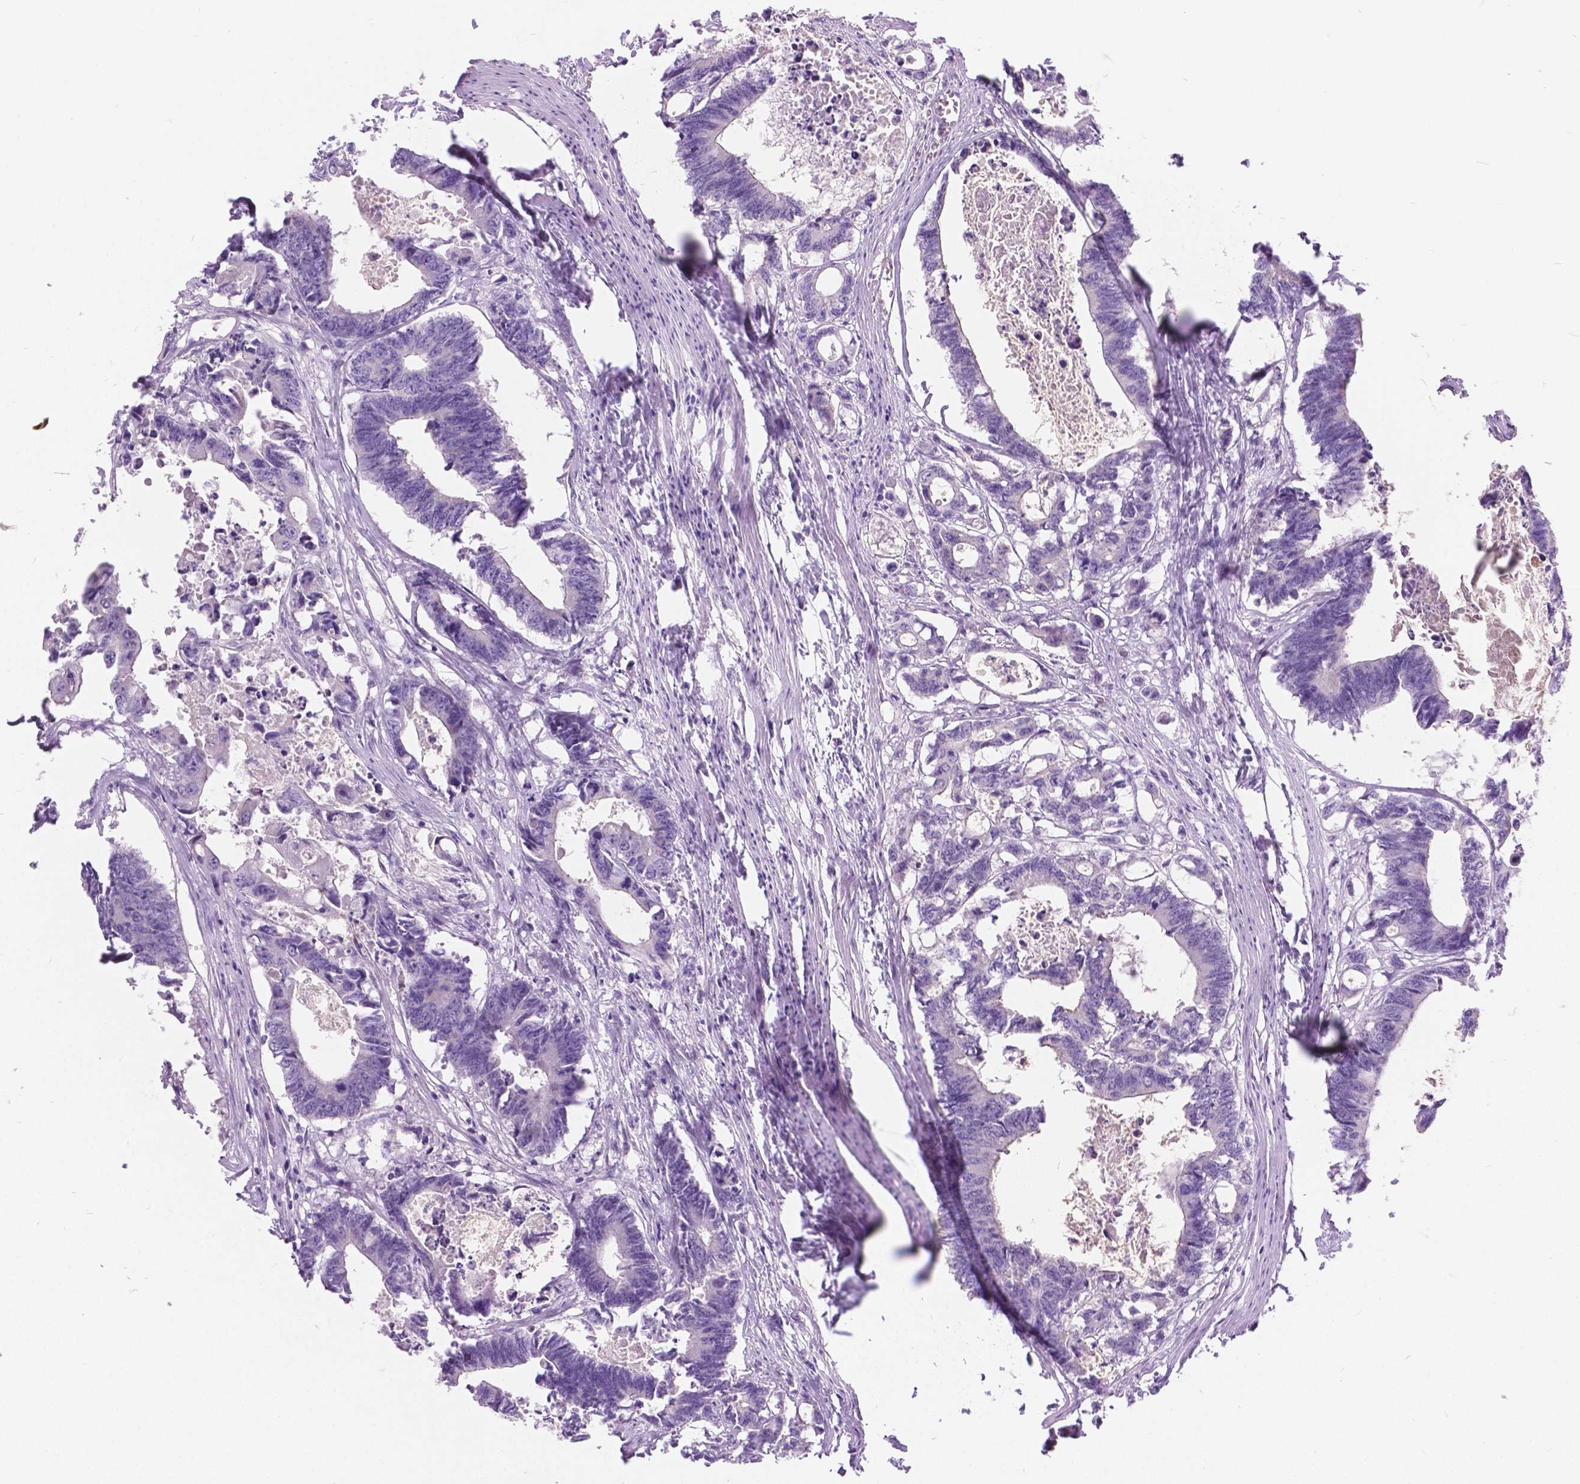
{"staining": {"intensity": "negative", "quantity": "none", "location": "none"}, "tissue": "colorectal cancer", "cell_type": "Tumor cells", "image_type": "cancer", "snomed": [{"axis": "morphology", "description": "Adenocarcinoma, NOS"}, {"axis": "topography", "description": "Rectum"}], "caption": "Tumor cells are negative for protein expression in human colorectal cancer (adenocarcinoma).", "gene": "ARMS2", "patient": {"sex": "male", "age": 54}}